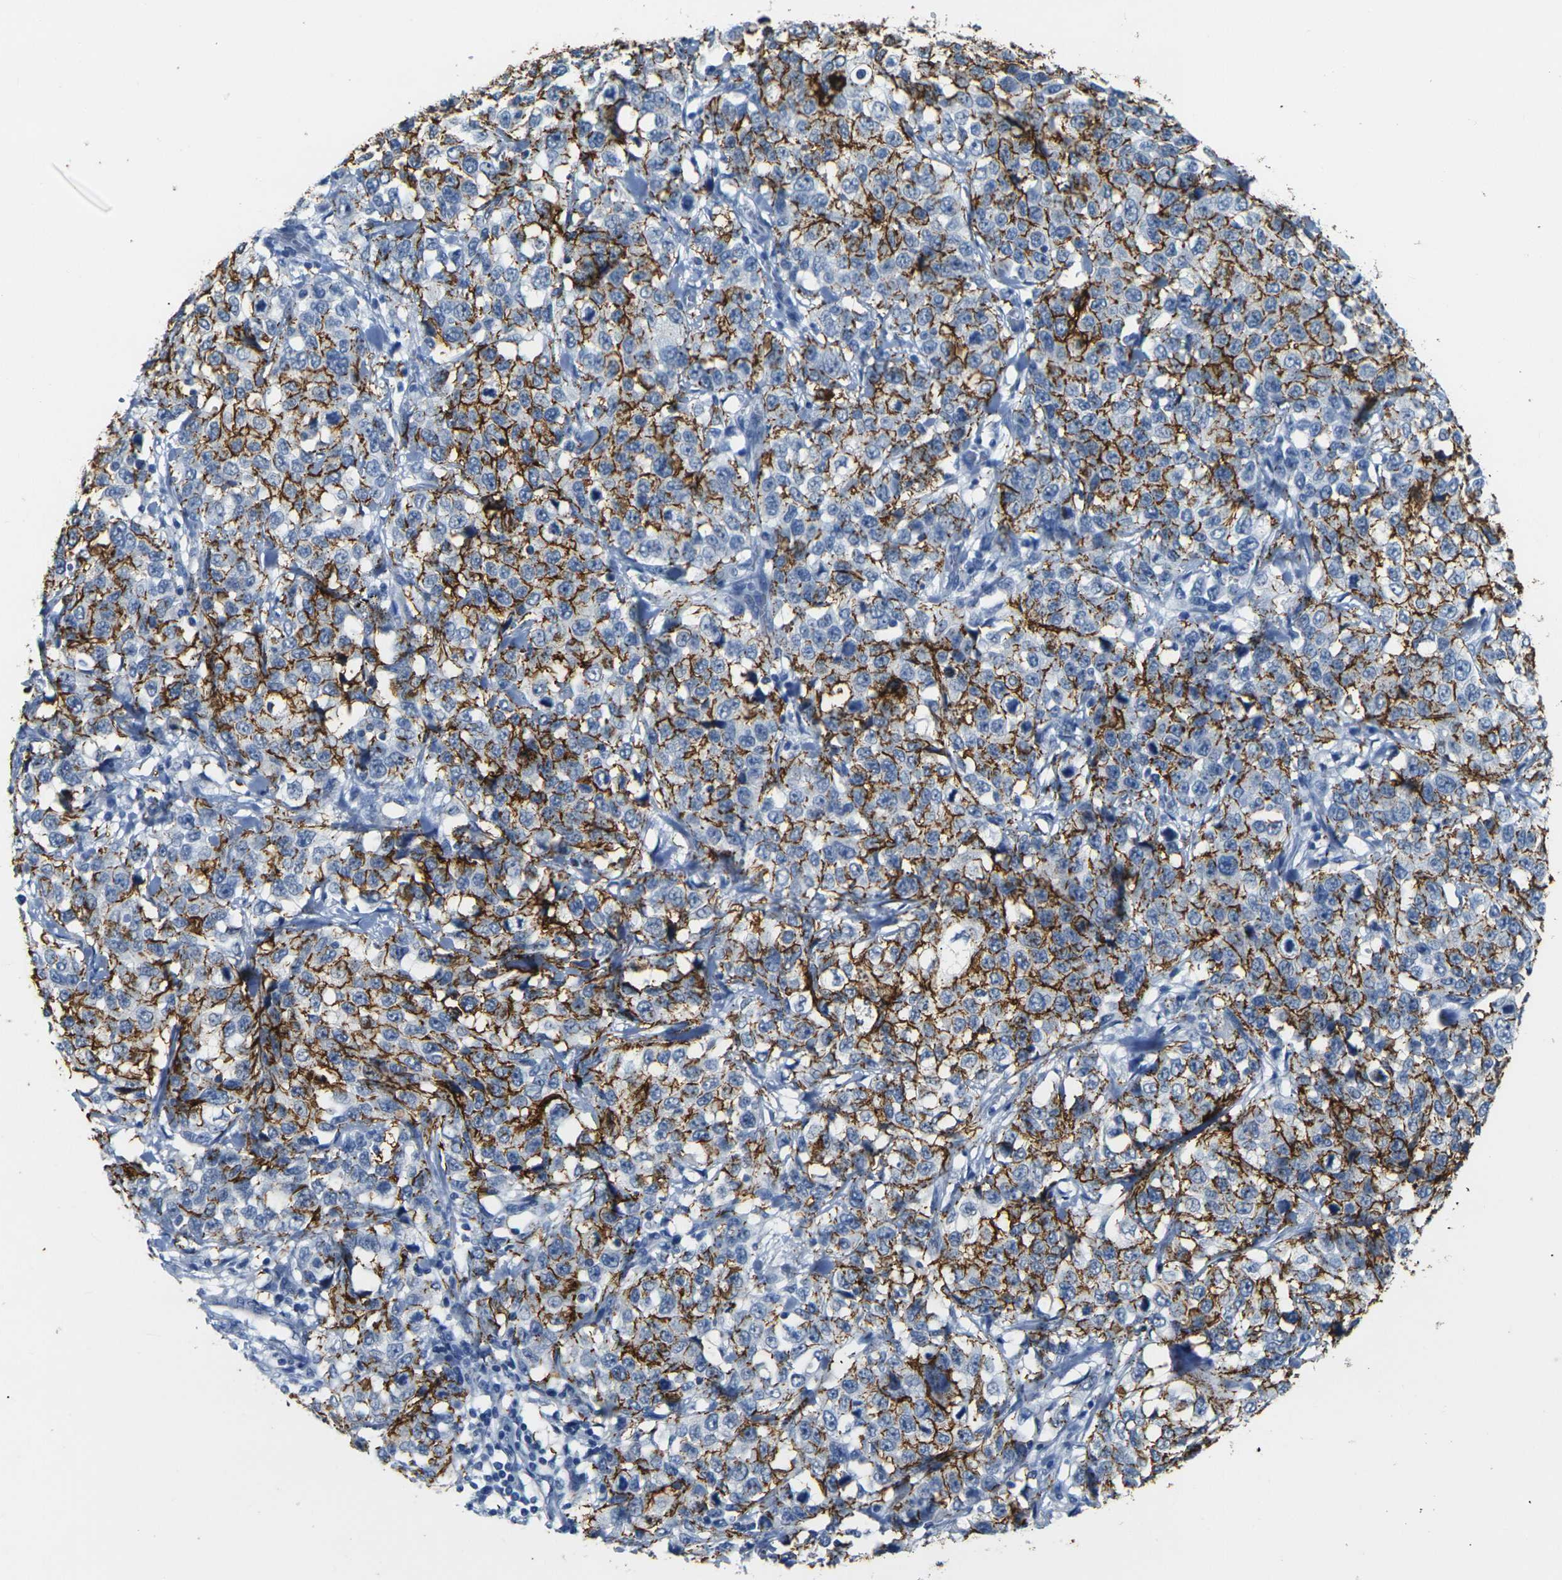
{"staining": {"intensity": "strong", "quantity": ">75%", "location": "cytoplasmic/membranous"}, "tissue": "stomach cancer", "cell_type": "Tumor cells", "image_type": "cancer", "snomed": [{"axis": "morphology", "description": "Normal tissue, NOS"}, {"axis": "morphology", "description": "Adenocarcinoma, NOS"}, {"axis": "topography", "description": "Stomach"}], "caption": "Brown immunohistochemical staining in stomach adenocarcinoma shows strong cytoplasmic/membranous staining in about >75% of tumor cells.", "gene": "CLDN7", "patient": {"sex": "male", "age": 48}}